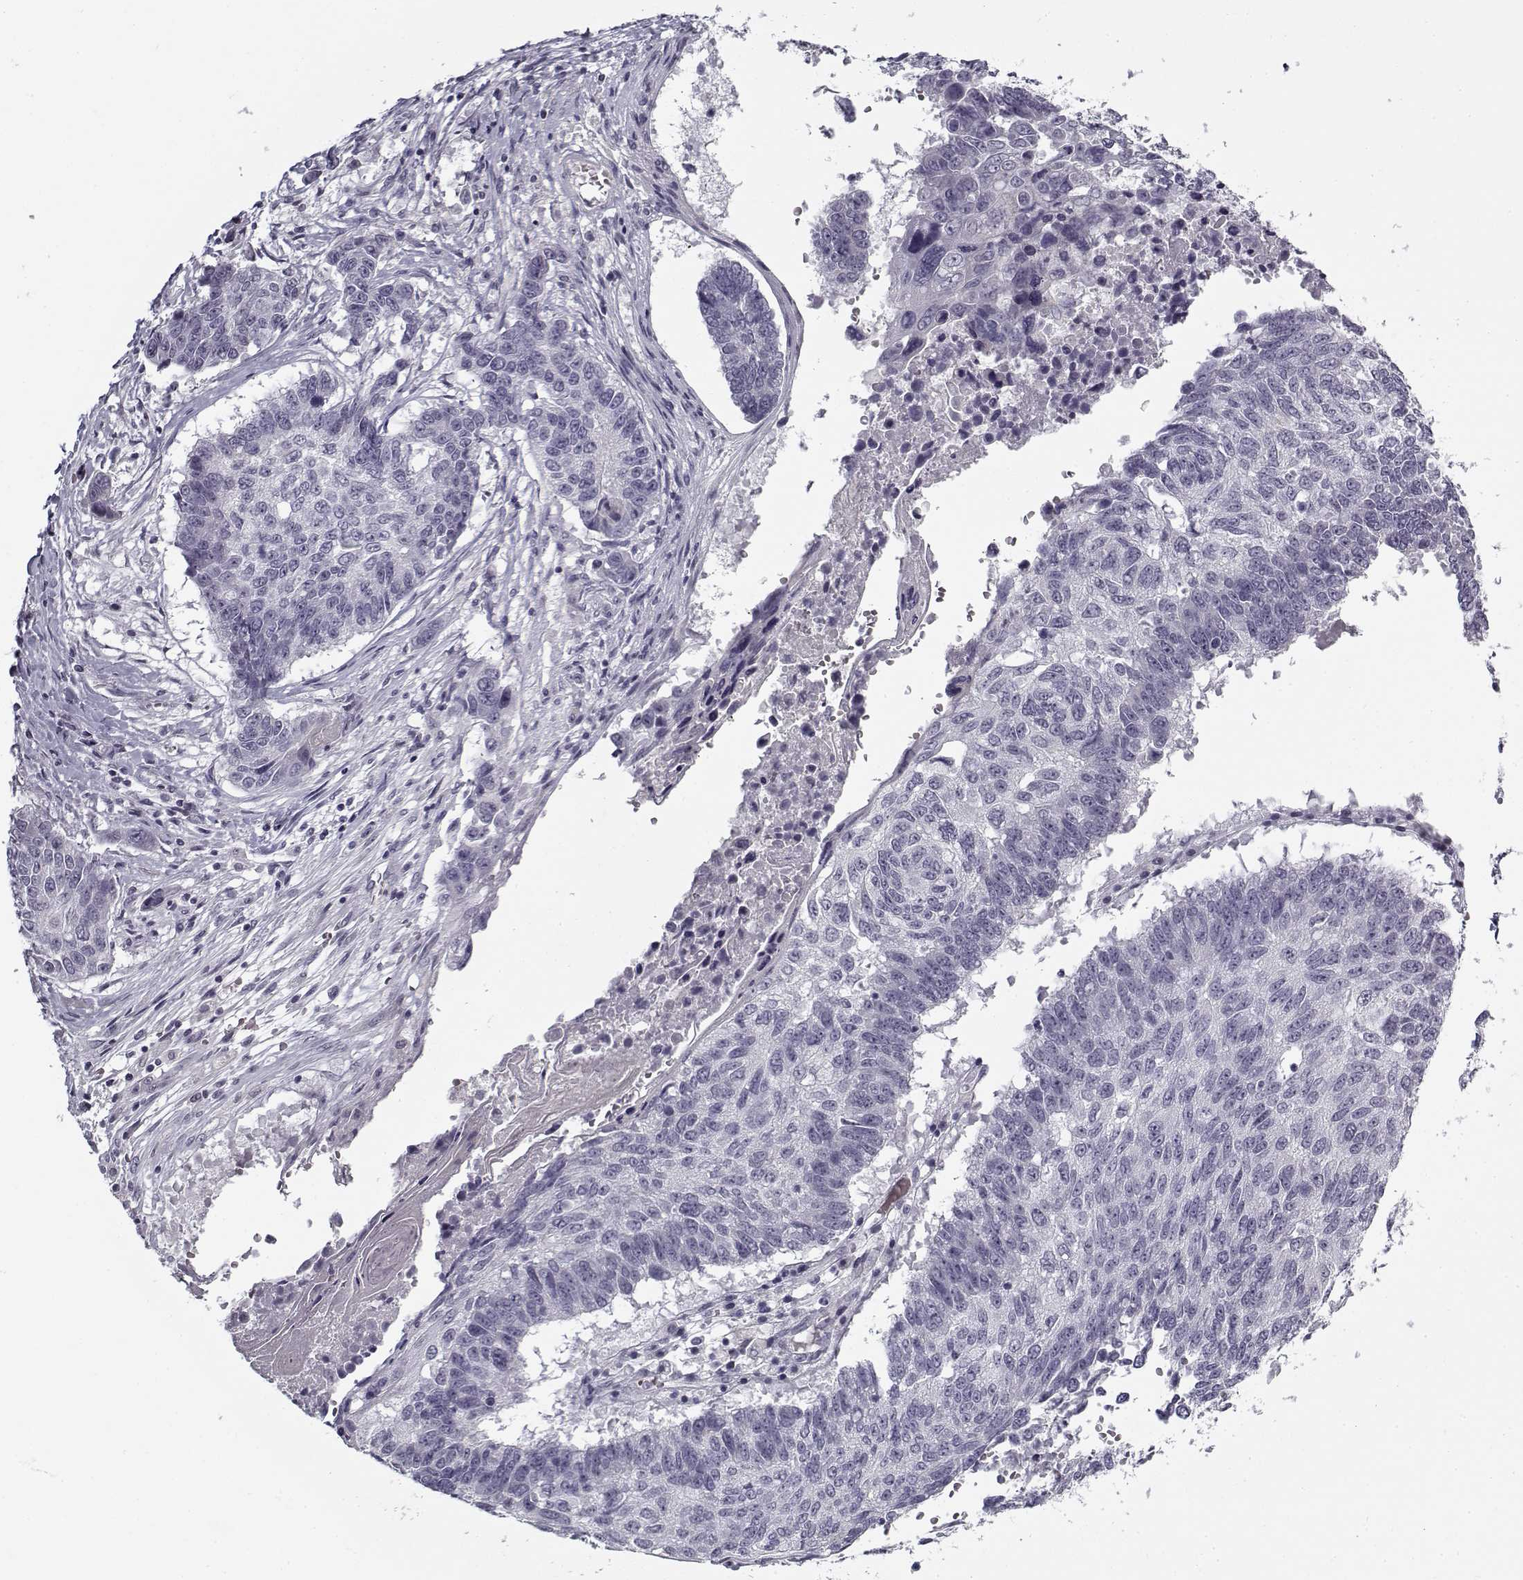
{"staining": {"intensity": "negative", "quantity": "none", "location": "none"}, "tissue": "lung cancer", "cell_type": "Tumor cells", "image_type": "cancer", "snomed": [{"axis": "morphology", "description": "Squamous cell carcinoma, NOS"}, {"axis": "topography", "description": "Lung"}], "caption": "Protein analysis of squamous cell carcinoma (lung) displays no significant staining in tumor cells.", "gene": "SNCA", "patient": {"sex": "male", "age": 73}}